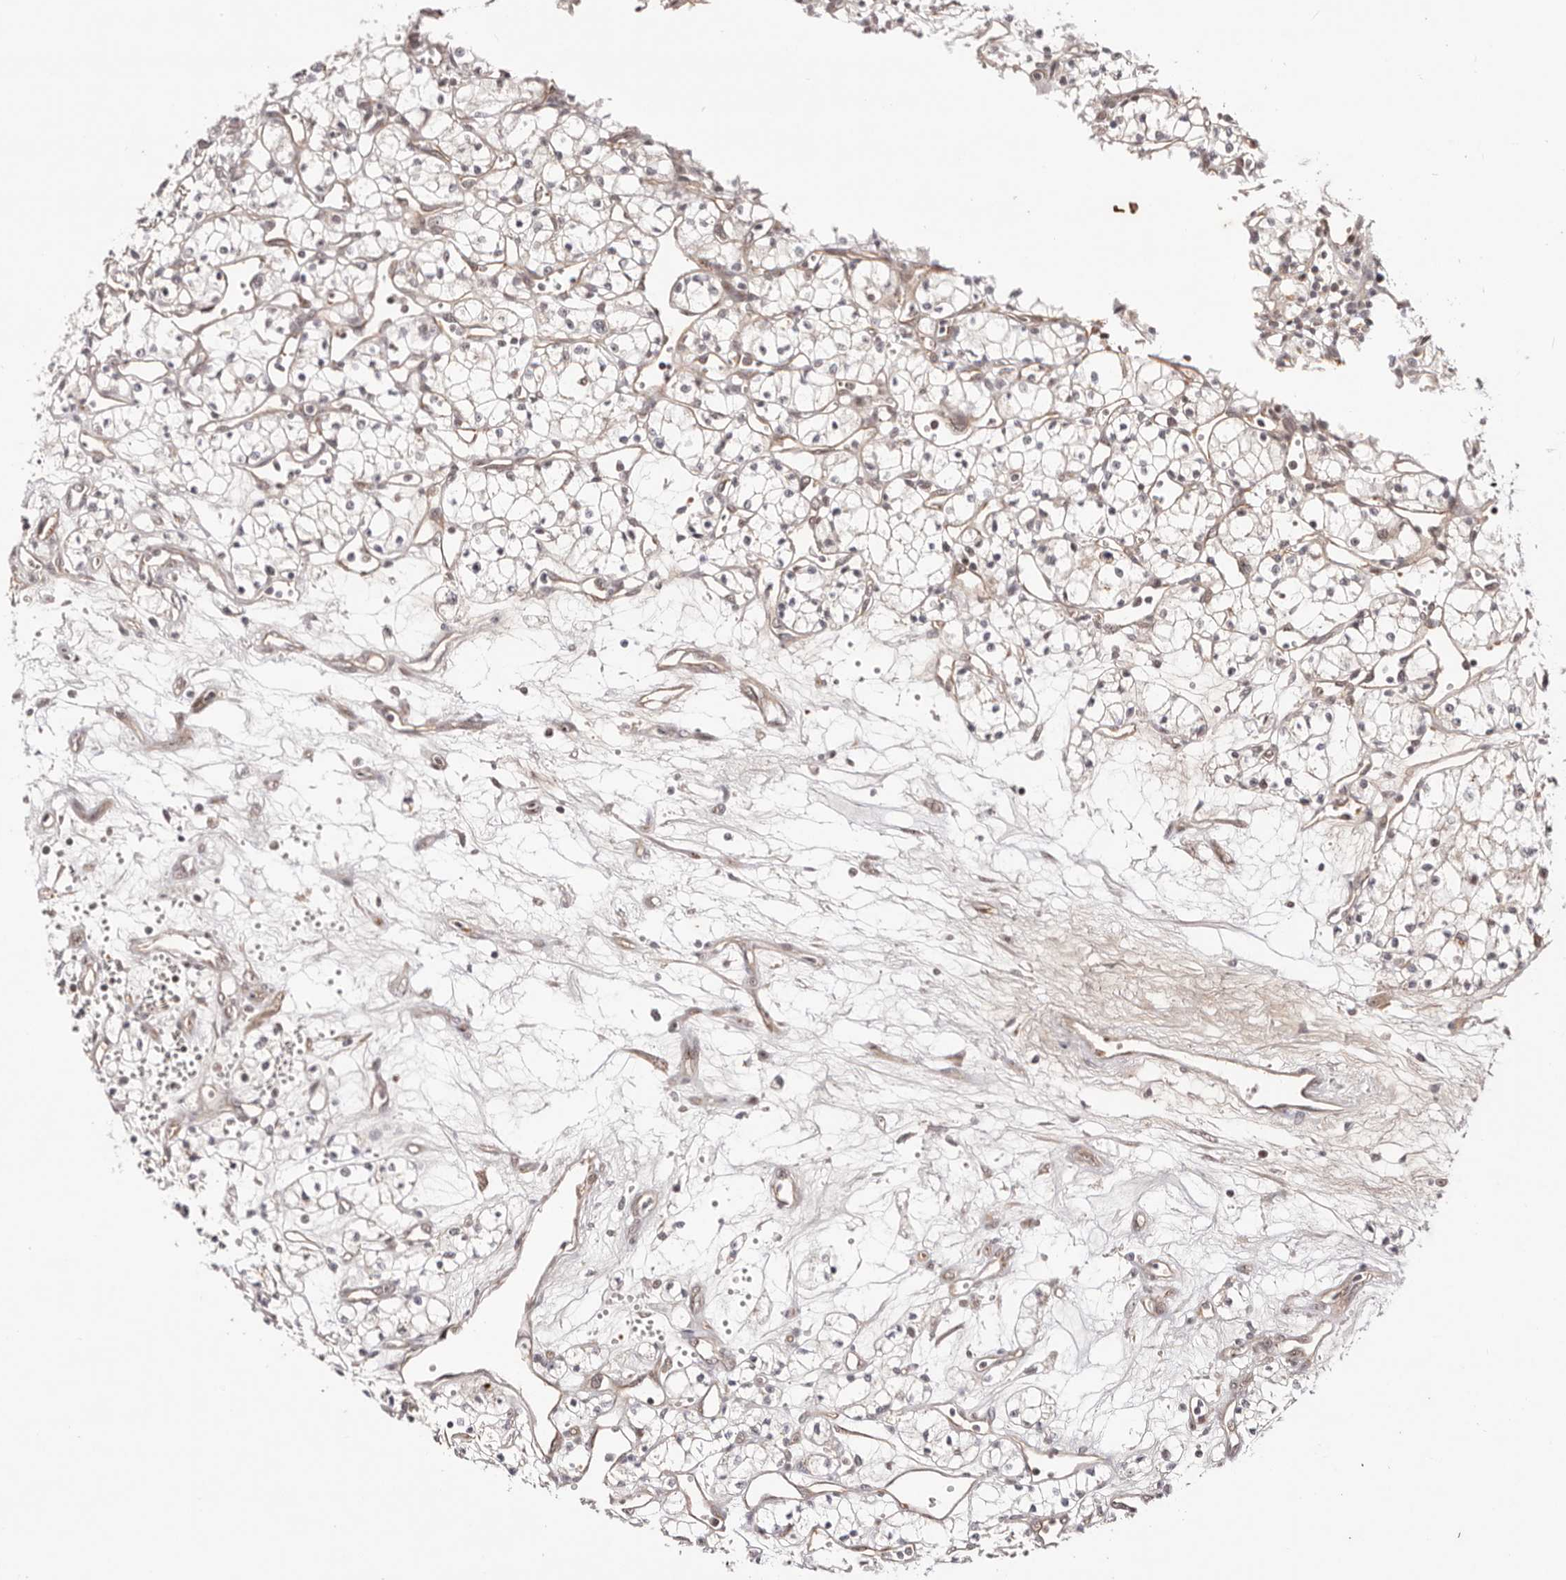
{"staining": {"intensity": "negative", "quantity": "none", "location": "none"}, "tissue": "renal cancer", "cell_type": "Tumor cells", "image_type": "cancer", "snomed": [{"axis": "morphology", "description": "Adenocarcinoma, NOS"}, {"axis": "topography", "description": "Kidney"}], "caption": "Micrograph shows no protein positivity in tumor cells of renal cancer (adenocarcinoma) tissue.", "gene": "WRN", "patient": {"sex": "male", "age": 59}}